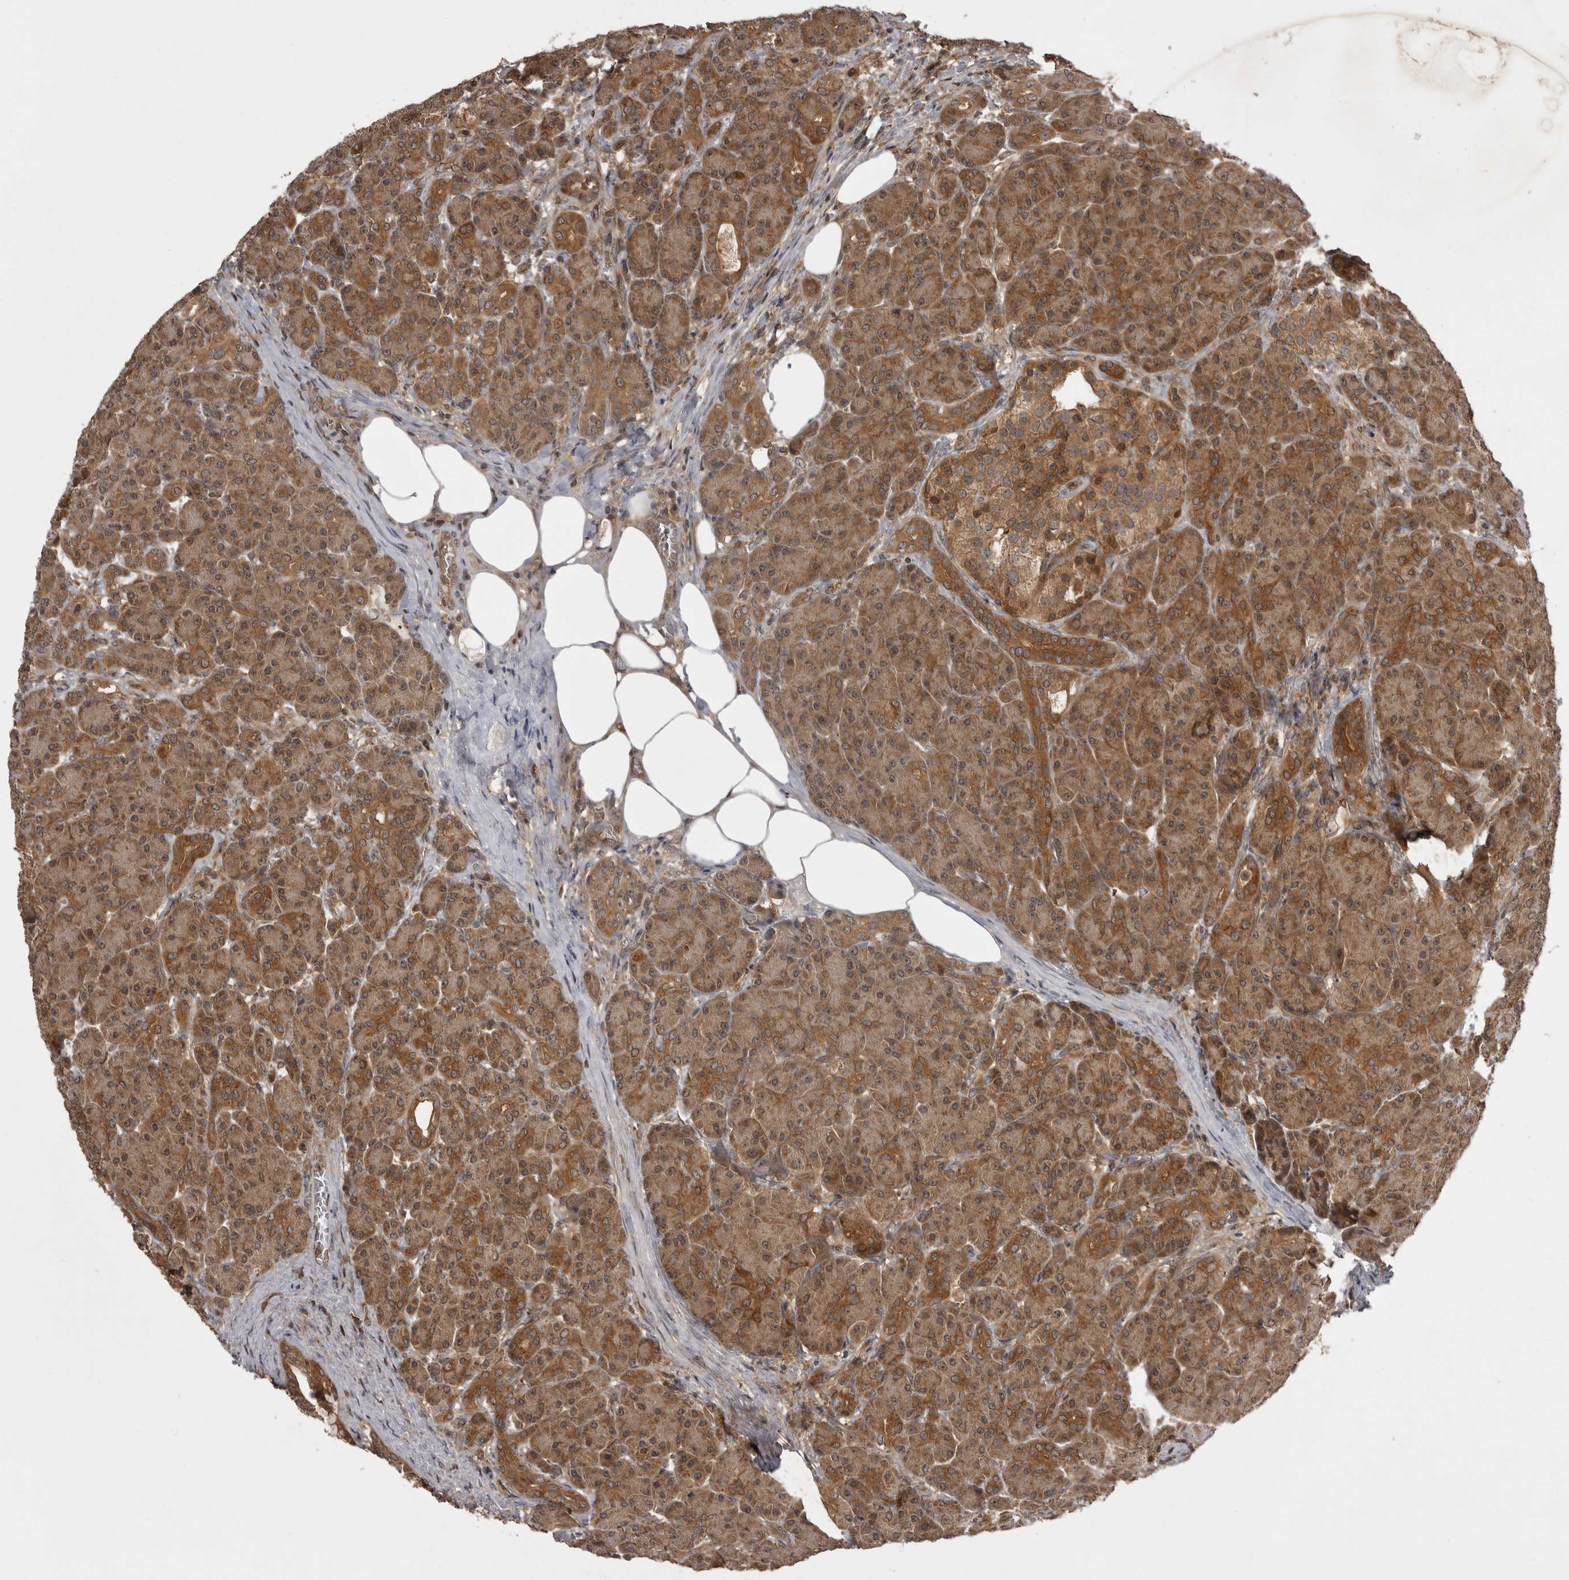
{"staining": {"intensity": "moderate", "quantity": ">75%", "location": "cytoplasmic/membranous"}, "tissue": "pancreas", "cell_type": "Exocrine glandular cells", "image_type": "normal", "snomed": [{"axis": "morphology", "description": "Normal tissue, NOS"}, {"axis": "topography", "description": "Pancreas"}], "caption": "Immunohistochemistry (IHC) image of normal pancreas stained for a protein (brown), which shows medium levels of moderate cytoplasmic/membranous positivity in about >75% of exocrine glandular cells.", "gene": "STK24", "patient": {"sex": "male", "age": 63}}